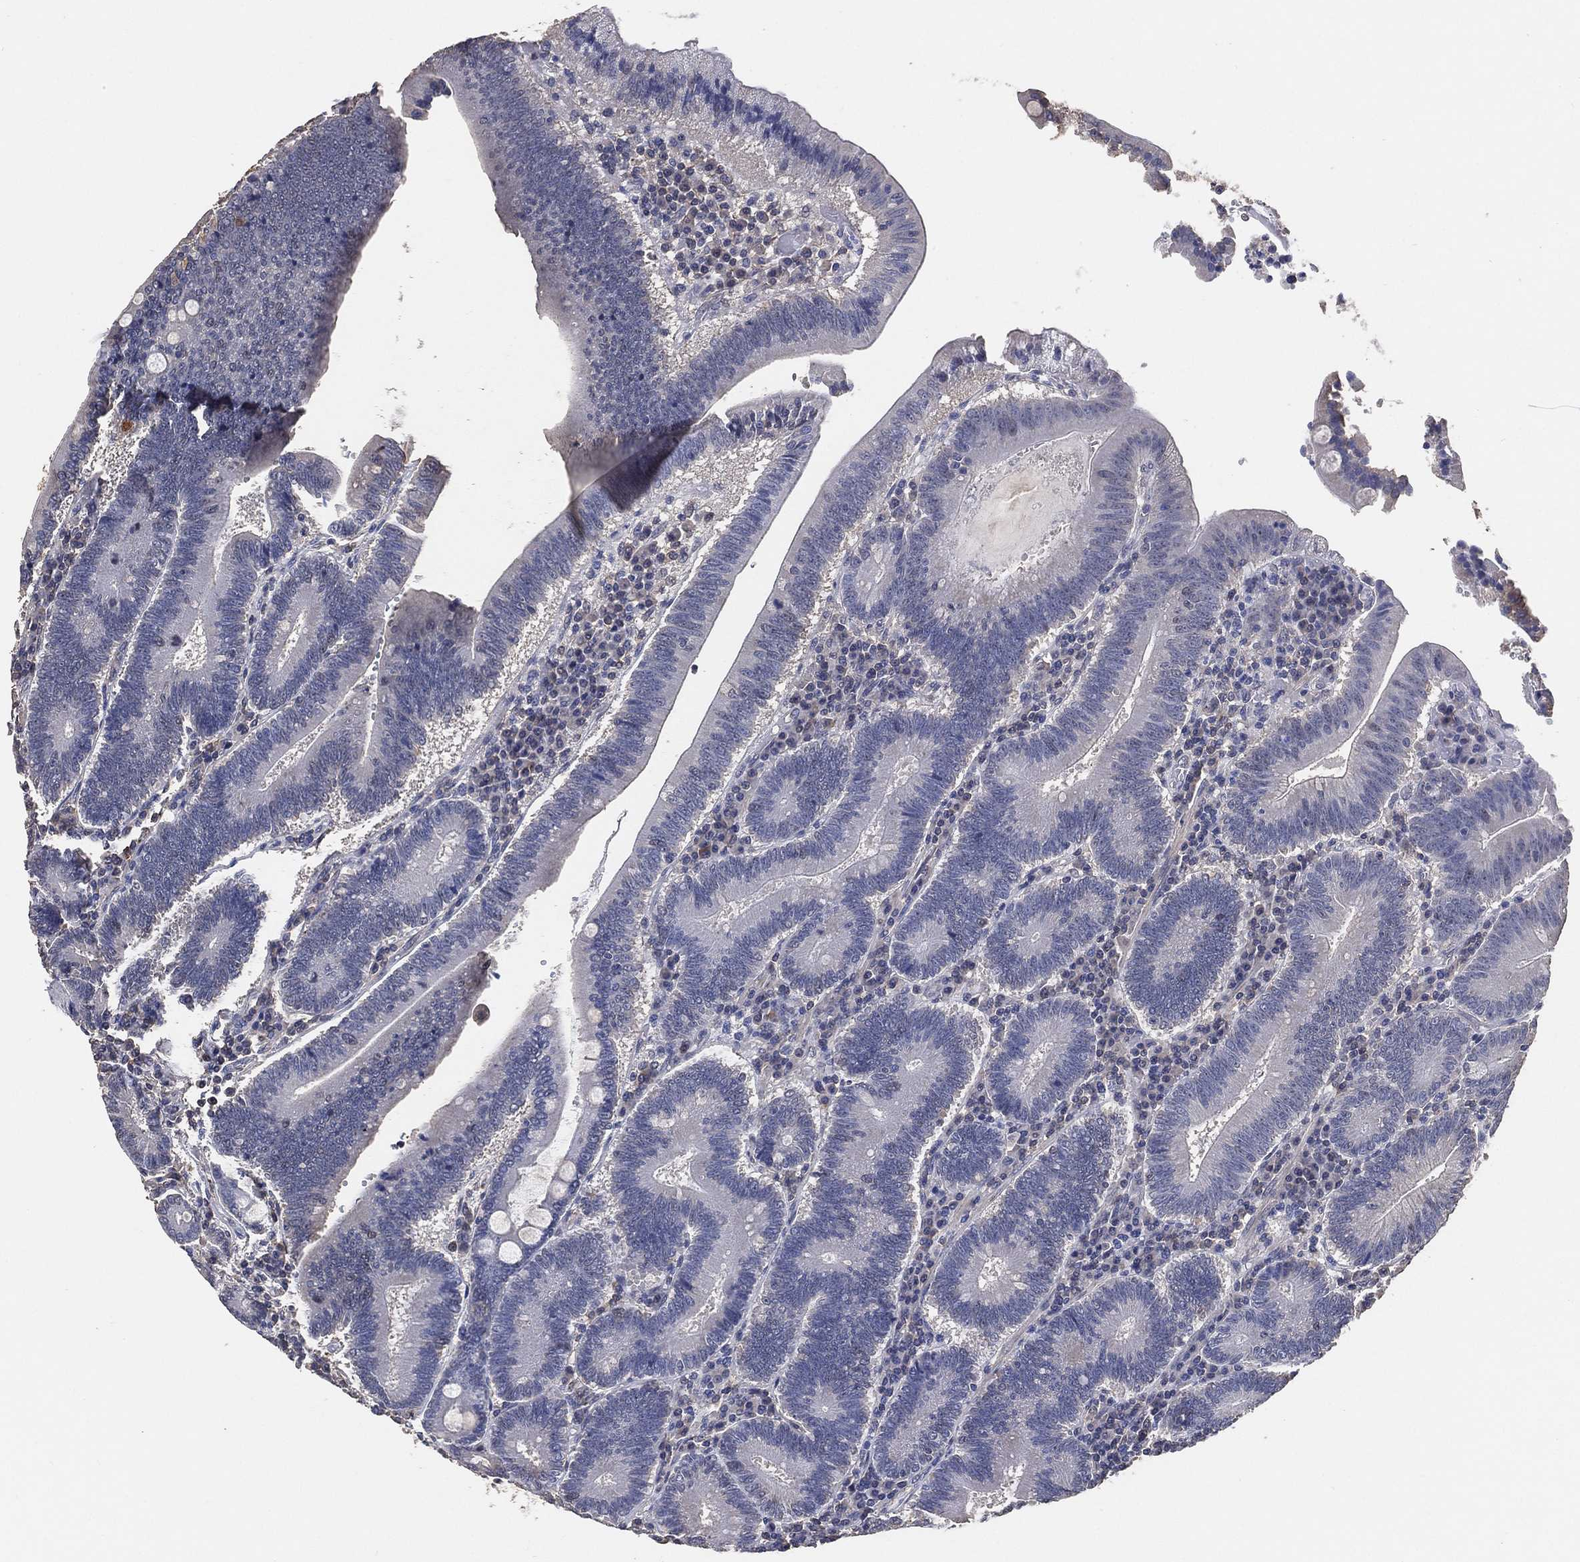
{"staining": {"intensity": "negative", "quantity": "none", "location": "none"}, "tissue": "duodenum", "cell_type": "Glandular cells", "image_type": "normal", "snomed": [{"axis": "morphology", "description": "Normal tissue, NOS"}, {"axis": "topography", "description": "Duodenum"}], "caption": "This is a photomicrograph of immunohistochemistry staining of normal duodenum, which shows no staining in glandular cells.", "gene": "KLK5", "patient": {"sex": "female", "age": 62}}